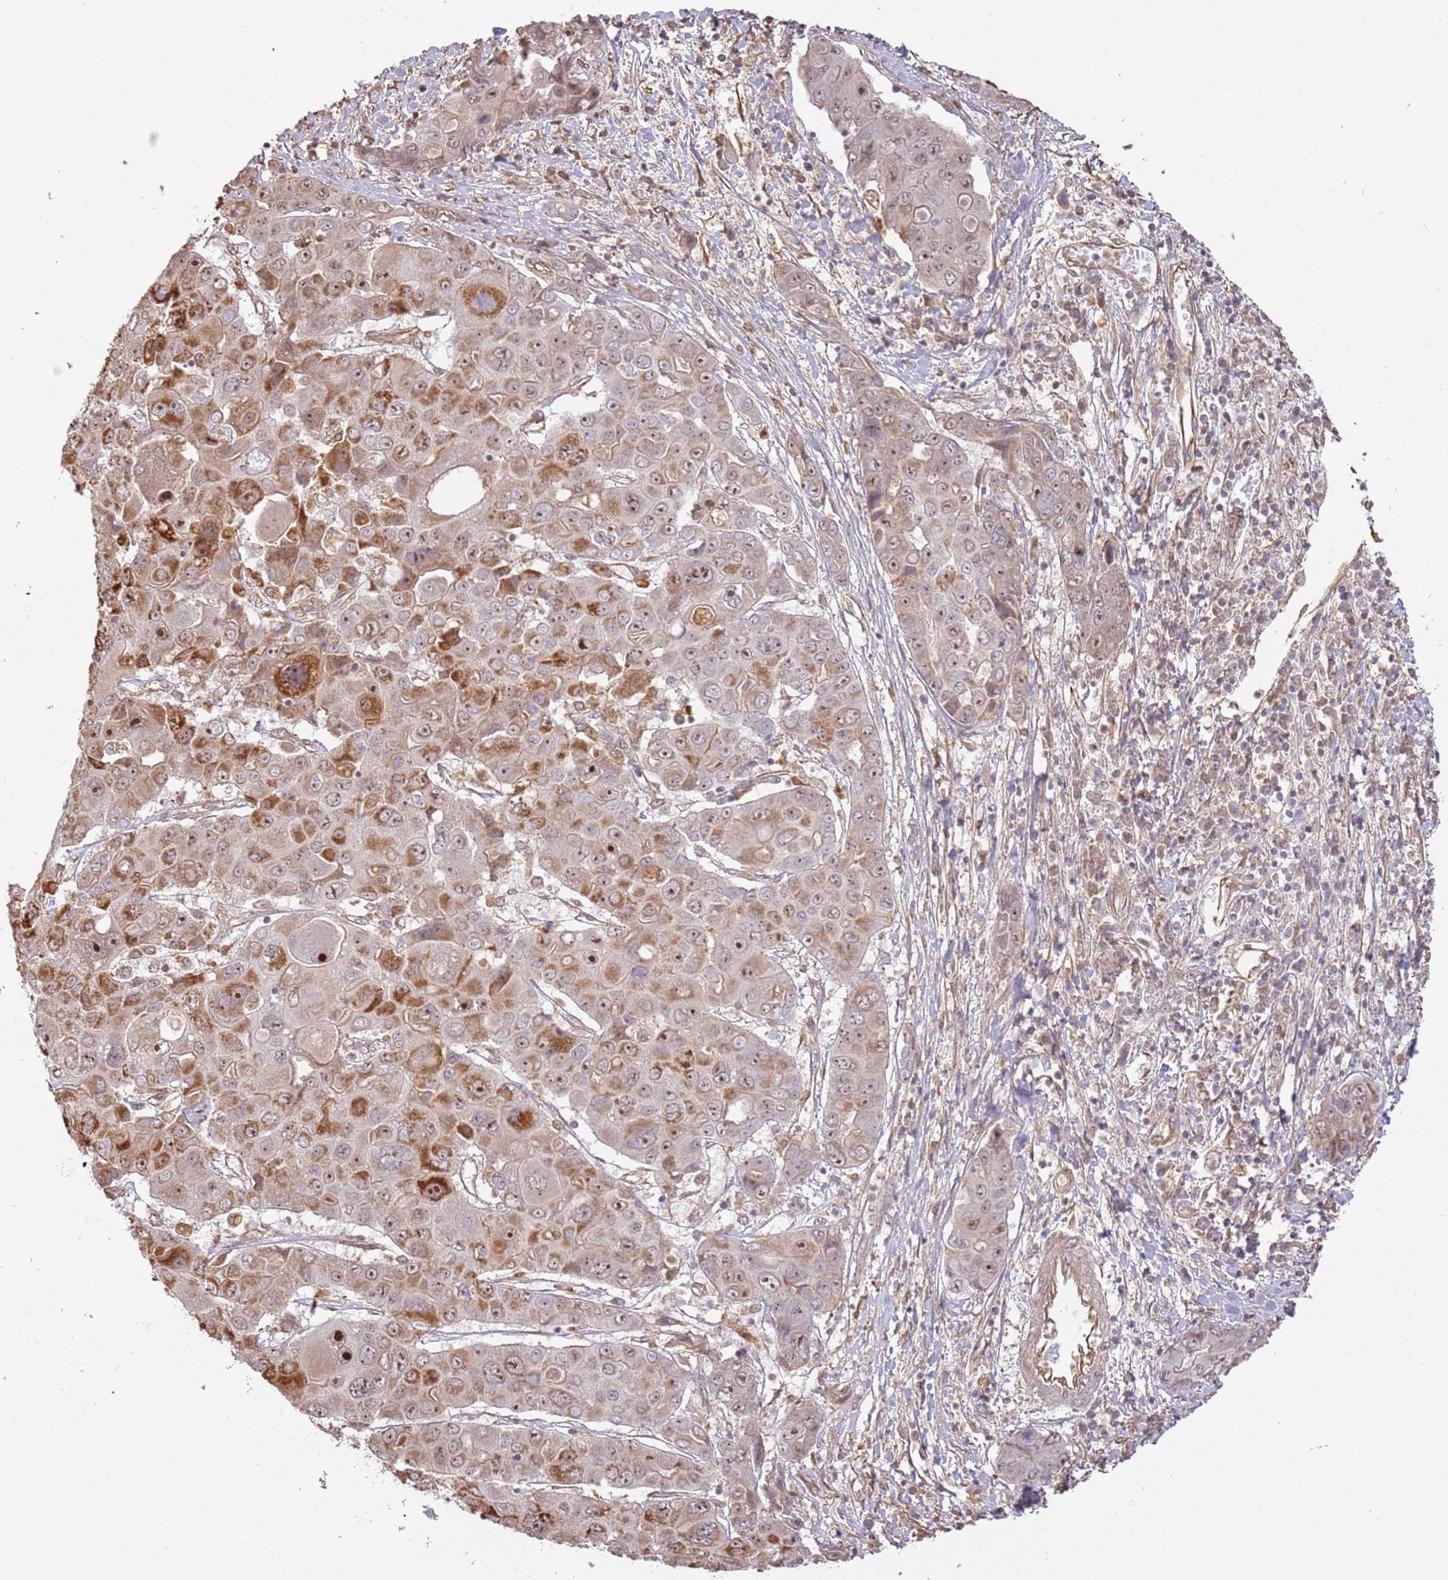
{"staining": {"intensity": "moderate", "quantity": ">75%", "location": "cytoplasmic/membranous,nuclear"}, "tissue": "liver cancer", "cell_type": "Tumor cells", "image_type": "cancer", "snomed": [{"axis": "morphology", "description": "Cholangiocarcinoma"}, {"axis": "topography", "description": "Liver"}], "caption": "A medium amount of moderate cytoplasmic/membranous and nuclear expression is identified in about >75% of tumor cells in cholangiocarcinoma (liver) tissue.", "gene": "SURF2", "patient": {"sex": "male", "age": 67}}